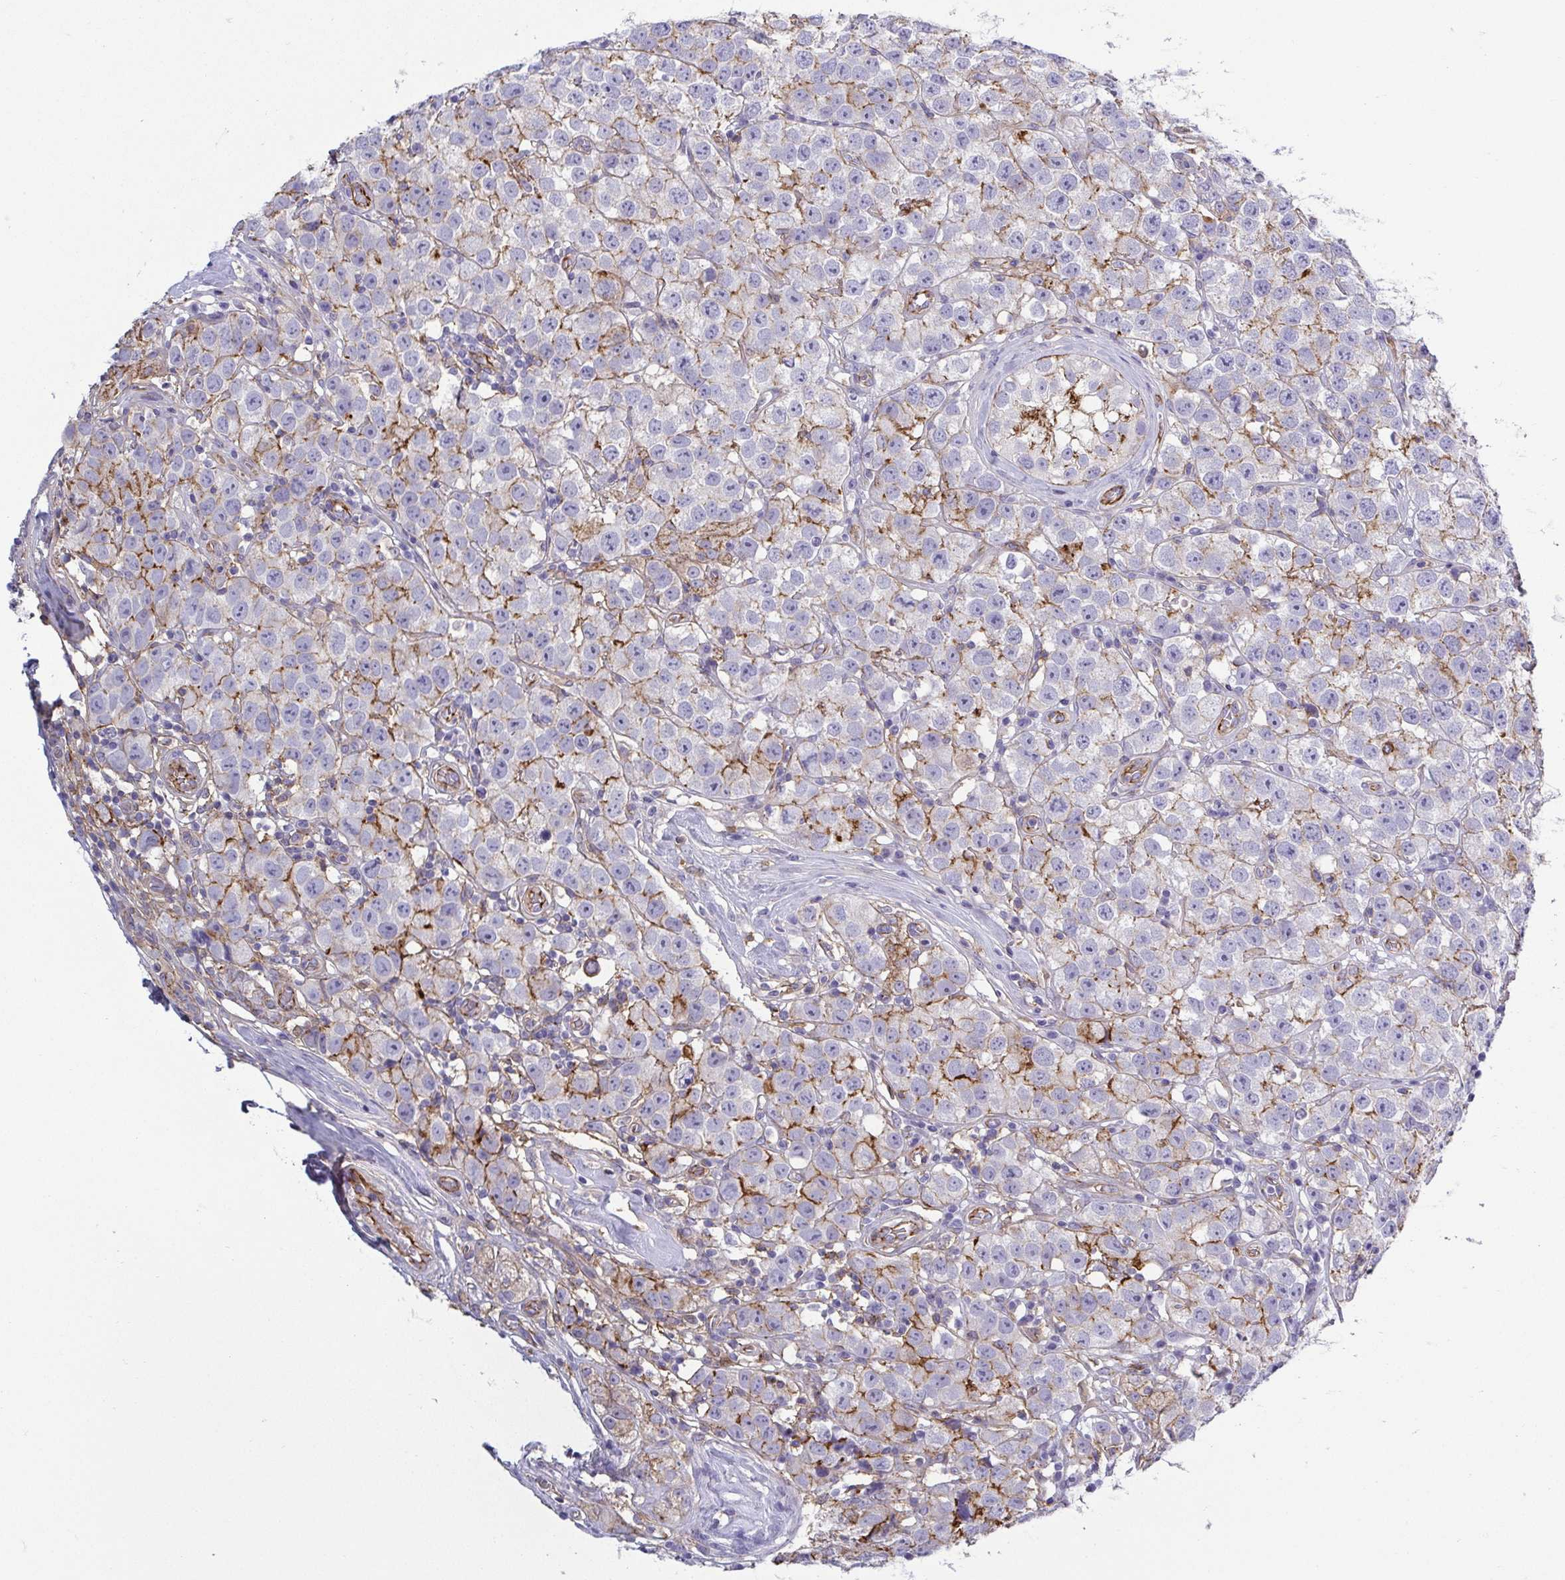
{"staining": {"intensity": "moderate", "quantity": "<25%", "location": "cytoplasmic/membranous"}, "tissue": "testis cancer", "cell_type": "Tumor cells", "image_type": "cancer", "snomed": [{"axis": "morphology", "description": "Seminoma, NOS"}, {"axis": "topography", "description": "Testis"}], "caption": "This image reveals immunohistochemistry staining of human seminoma (testis), with low moderate cytoplasmic/membranous expression in approximately <25% of tumor cells.", "gene": "LIMA1", "patient": {"sex": "male", "age": 34}}